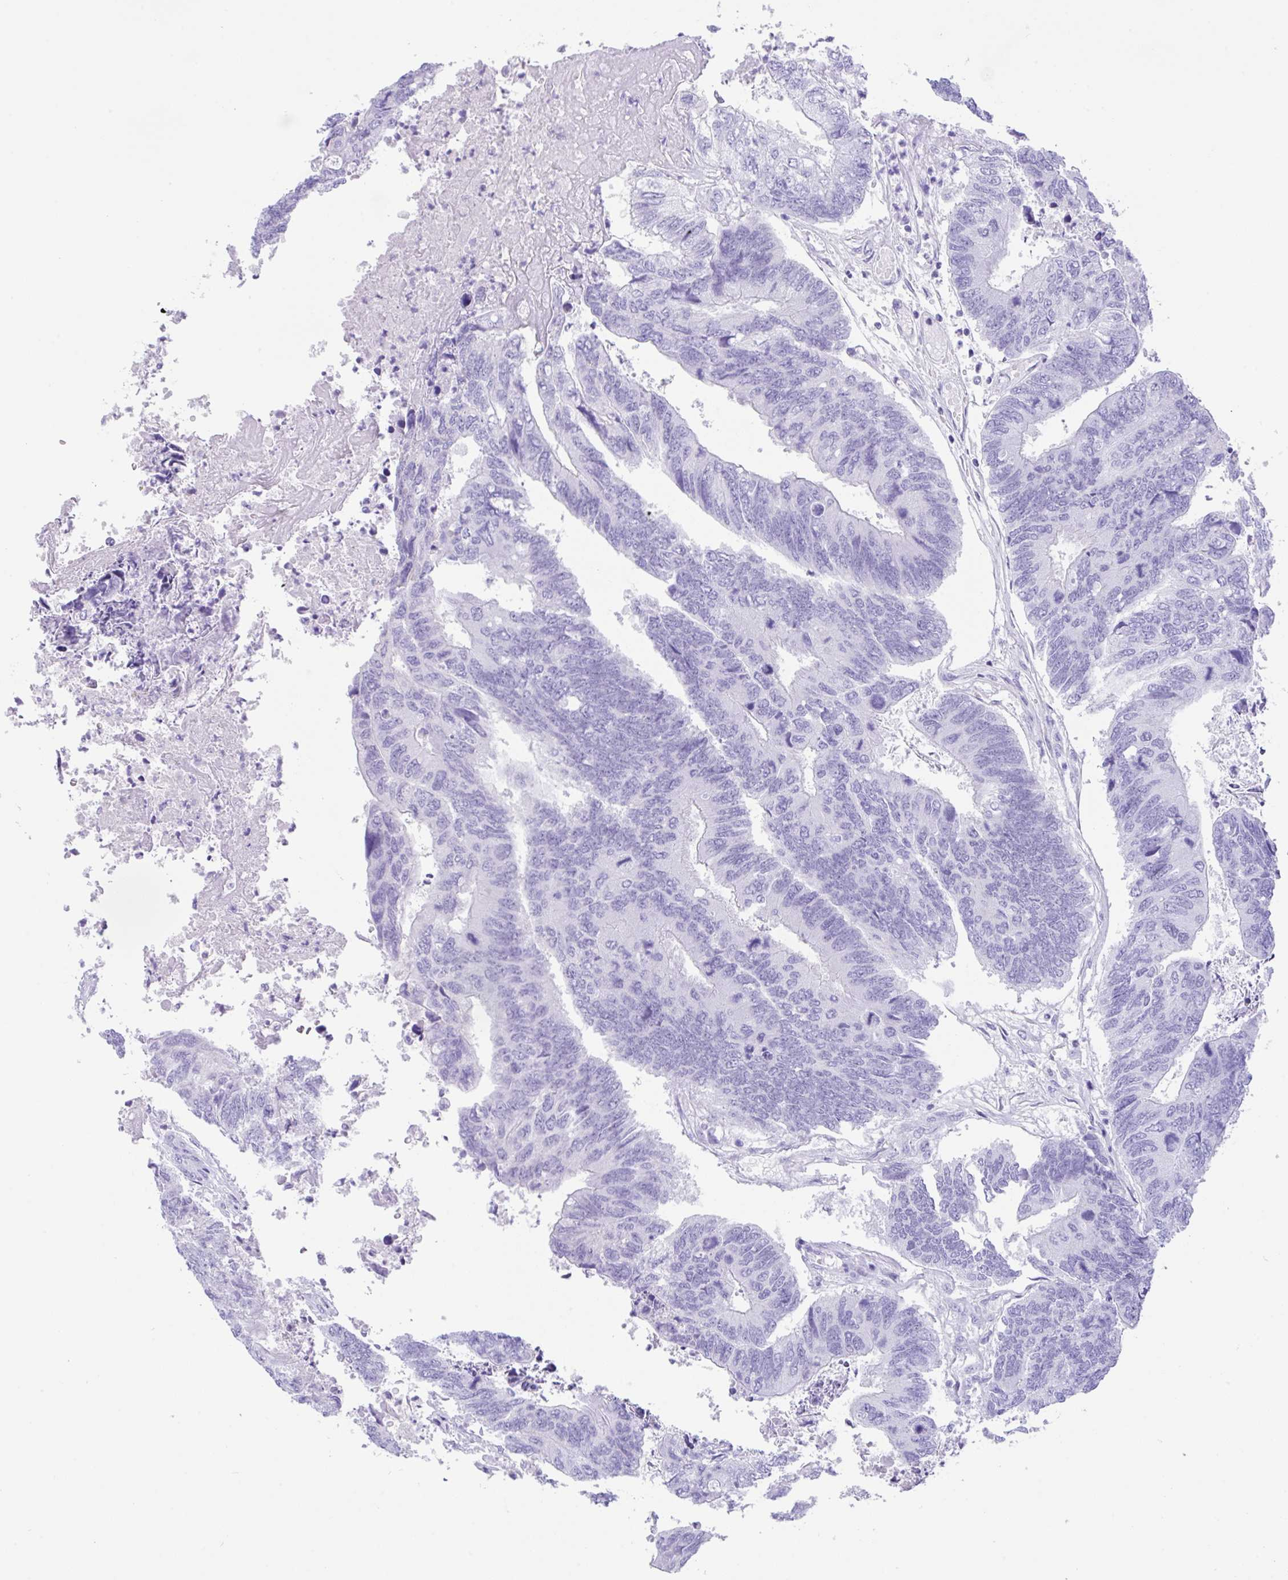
{"staining": {"intensity": "negative", "quantity": "none", "location": "none"}, "tissue": "colorectal cancer", "cell_type": "Tumor cells", "image_type": "cancer", "snomed": [{"axis": "morphology", "description": "Adenocarcinoma, NOS"}, {"axis": "topography", "description": "Colon"}], "caption": "Immunohistochemistry of colorectal adenocarcinoma exhibits no staining in tumor cells.", "gene": "CPA1", "patient": {"sex": "female", "age": 67}}